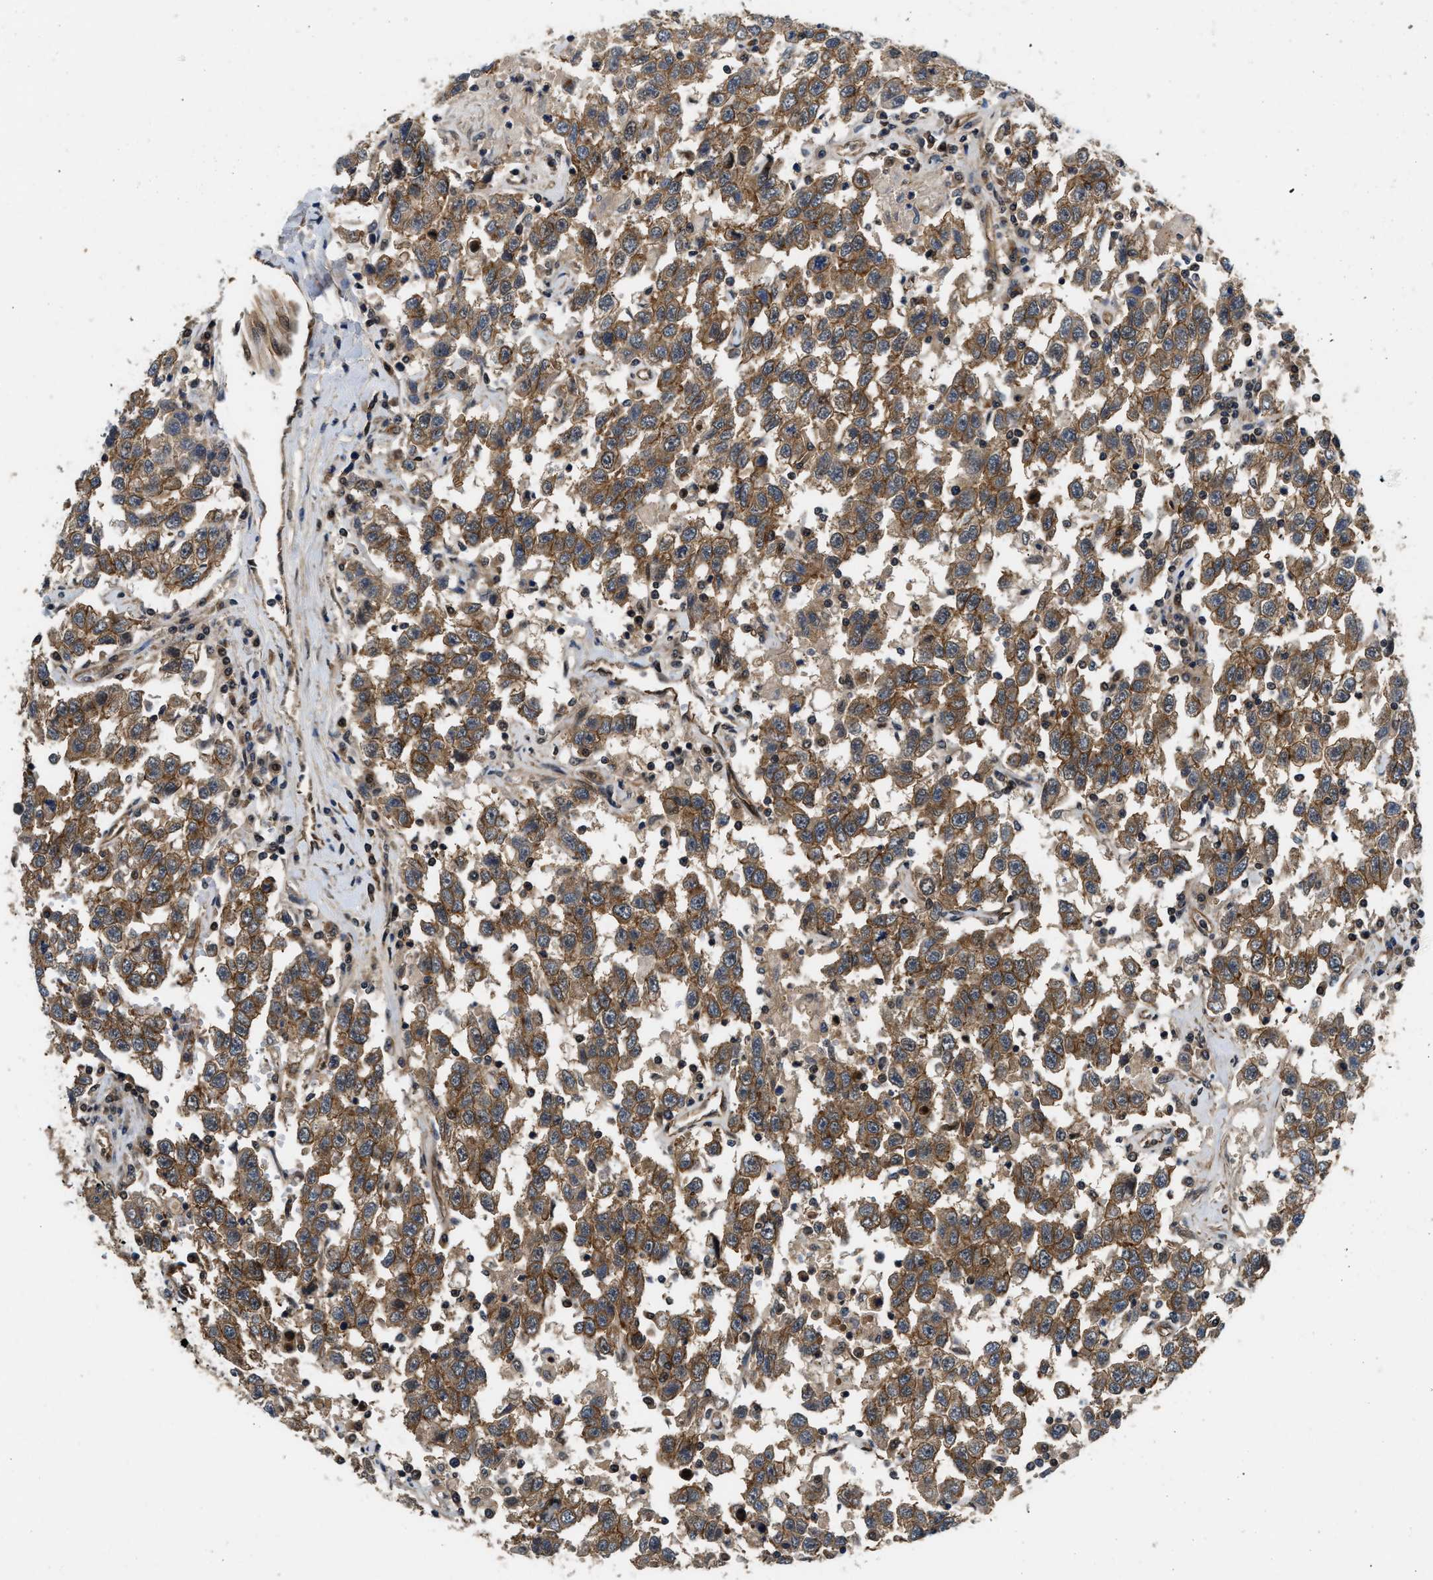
{"staining": {"intensity": "moderate", "quantity": ">75%", "location": "cytoplasmic/membranous"}, "tissue": "testis cancer", "cell_type": "Tumor cells", "image_type": "cancer", "snomed": [{"axis": "morphology", "description": "Seminoma, NOS"}, {"axis": "topography", "description": "Testis"}], "caption": "Testis seminoma tissue demonstrates moderate cytoplasmic/membranous expression in approximately >75% of tumor cells Immunohistochemistry (ihc) stains the protein in brown and the nuclei are stained blue.", "gene": "COPS2", "patient": {"sex": "male", "age": 41}}